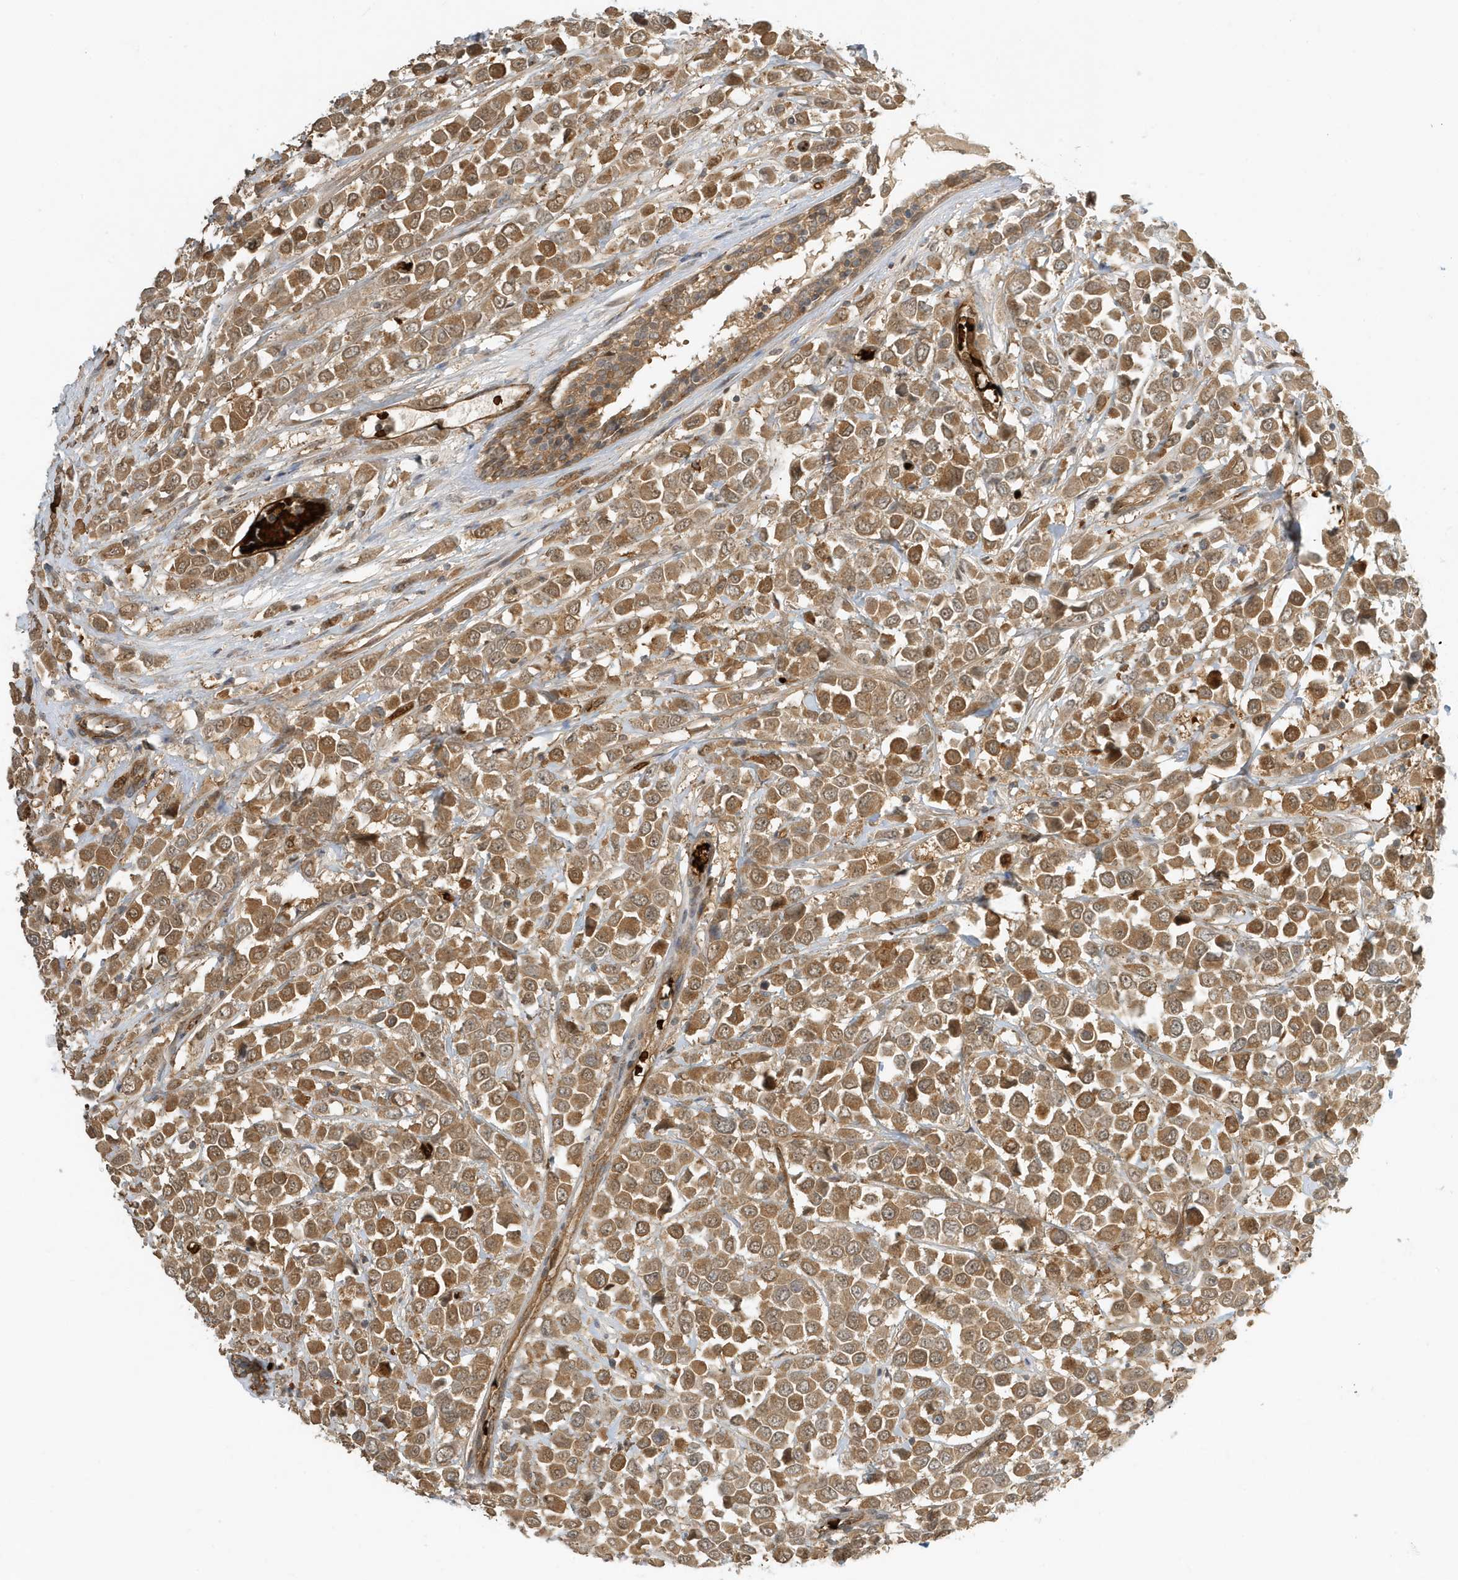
{"staining": {"intensity": "moderate", "quantity": ">75%", "location": "cytoplasmic/membranous"}, "tissue": "breast cancer", "cell_type": "Tumor cells", "image_type": "cancer", "snomed": [{"axis": "morphology", "description": "Duct carcinoma"}, {"axis": "topography", "description": "Breast"}], "caption": "Immunohistochemistry (IHC) photomicrograph of neoplastic tissue: breast intraductal carcinoma stained using immunohistochemistry demonstrates medium levels of moderate protein expression localized specifically in the cytoplasmic/membranous of tumor cells, appearing as a cytoplasmic/membranous brown color.", "gene": "FYCO1", "patient": {"sex": "female", "age": 61}}